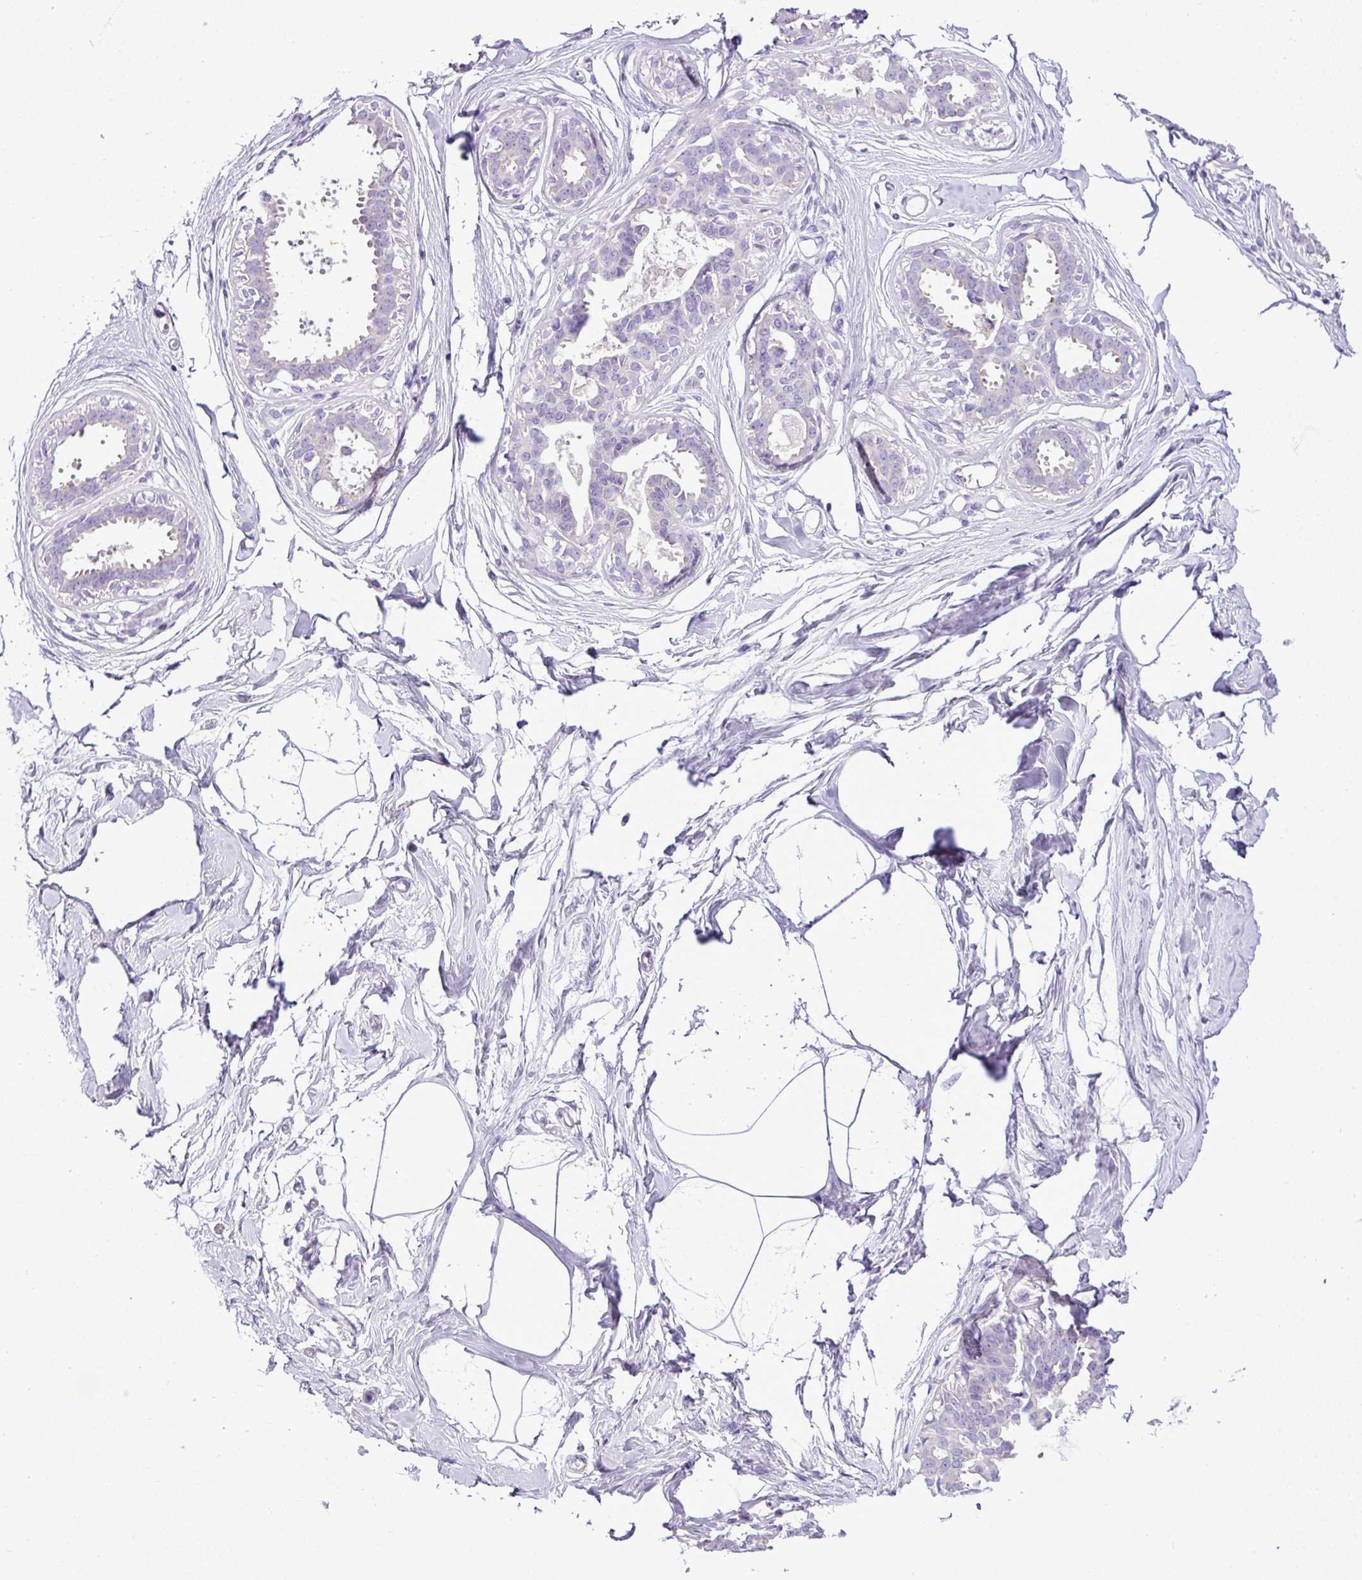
{"staining": {"intensity": "negative", "quantity": "none", "location": "none"}, "tissue": "breast", "cell_type": "Adipocytes", "image_type": "normal", "snomed": [{"axis": "morphology", "description": "Normal tissue, NOS"}, {"axis": "topography", "description": "Breast"}], "caption": "A micrograph of human breast is negative for staining in adipocytes. (DAB (3,3'-diaminobenzidine) IHC visualized using brightfield microscopy, high magnification).", "gene": "ZSCAN5A", "patient": {"sex": "female", "age": 45}}